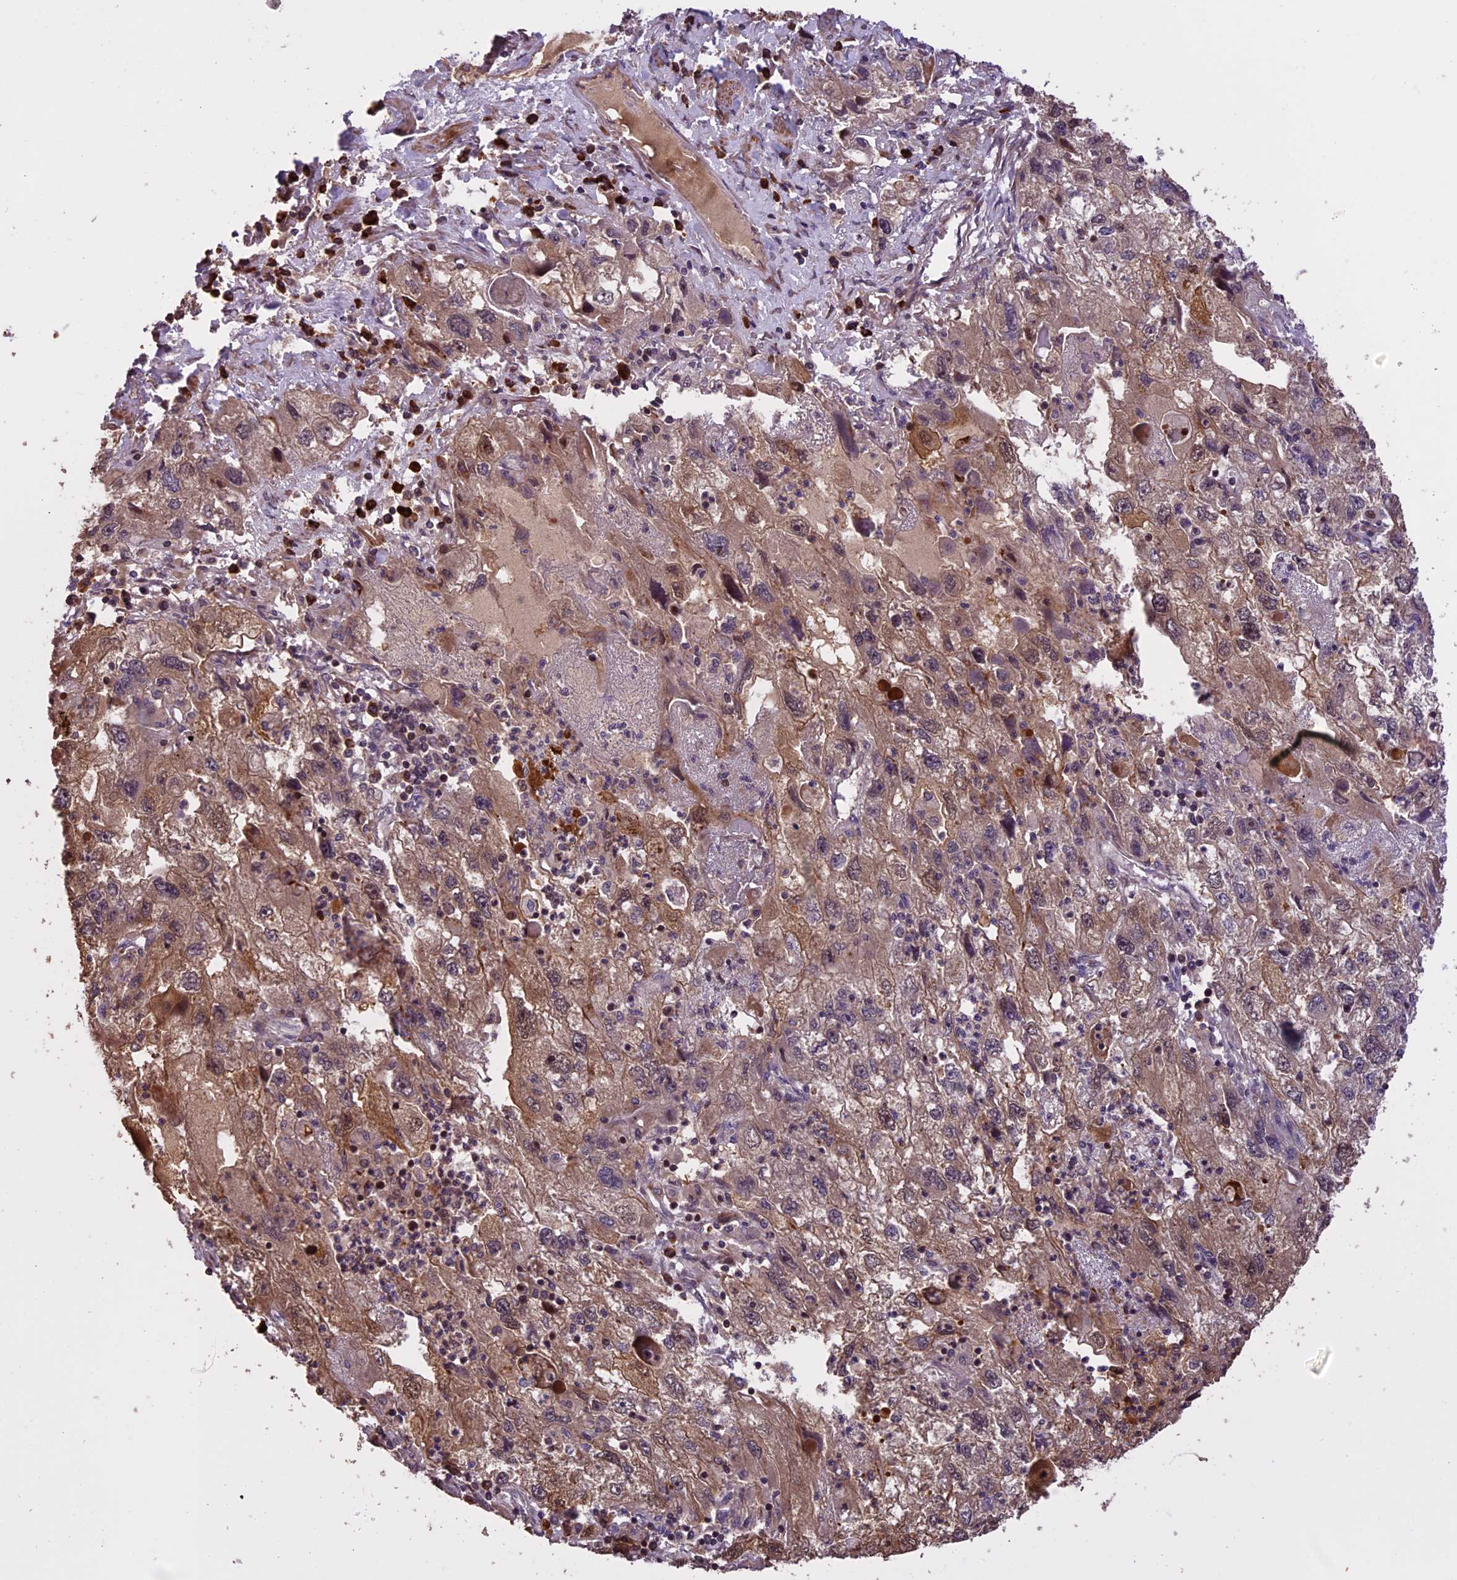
{"staining": {"intensity": "weak", "quantity": "25%-75%", "location": "cytoplasmic/membranous"}, "tissue": "endometrial cancer", "cell_type": "Tumor cells", "image_type": "cancer", "snomed": [{"axis": "morphology", "description": "Adenocarcinoma, NOS"}, {"axis": "topography", "description": "Endometrium"}], "caption": "Endometrial cancer (adenocarcinoma) stained for a protein reveals weak cytoplasmic/membranous positivity in tumor cells.", "gene": "ENHO", "patient": {"sex": "female", "age": 49}}